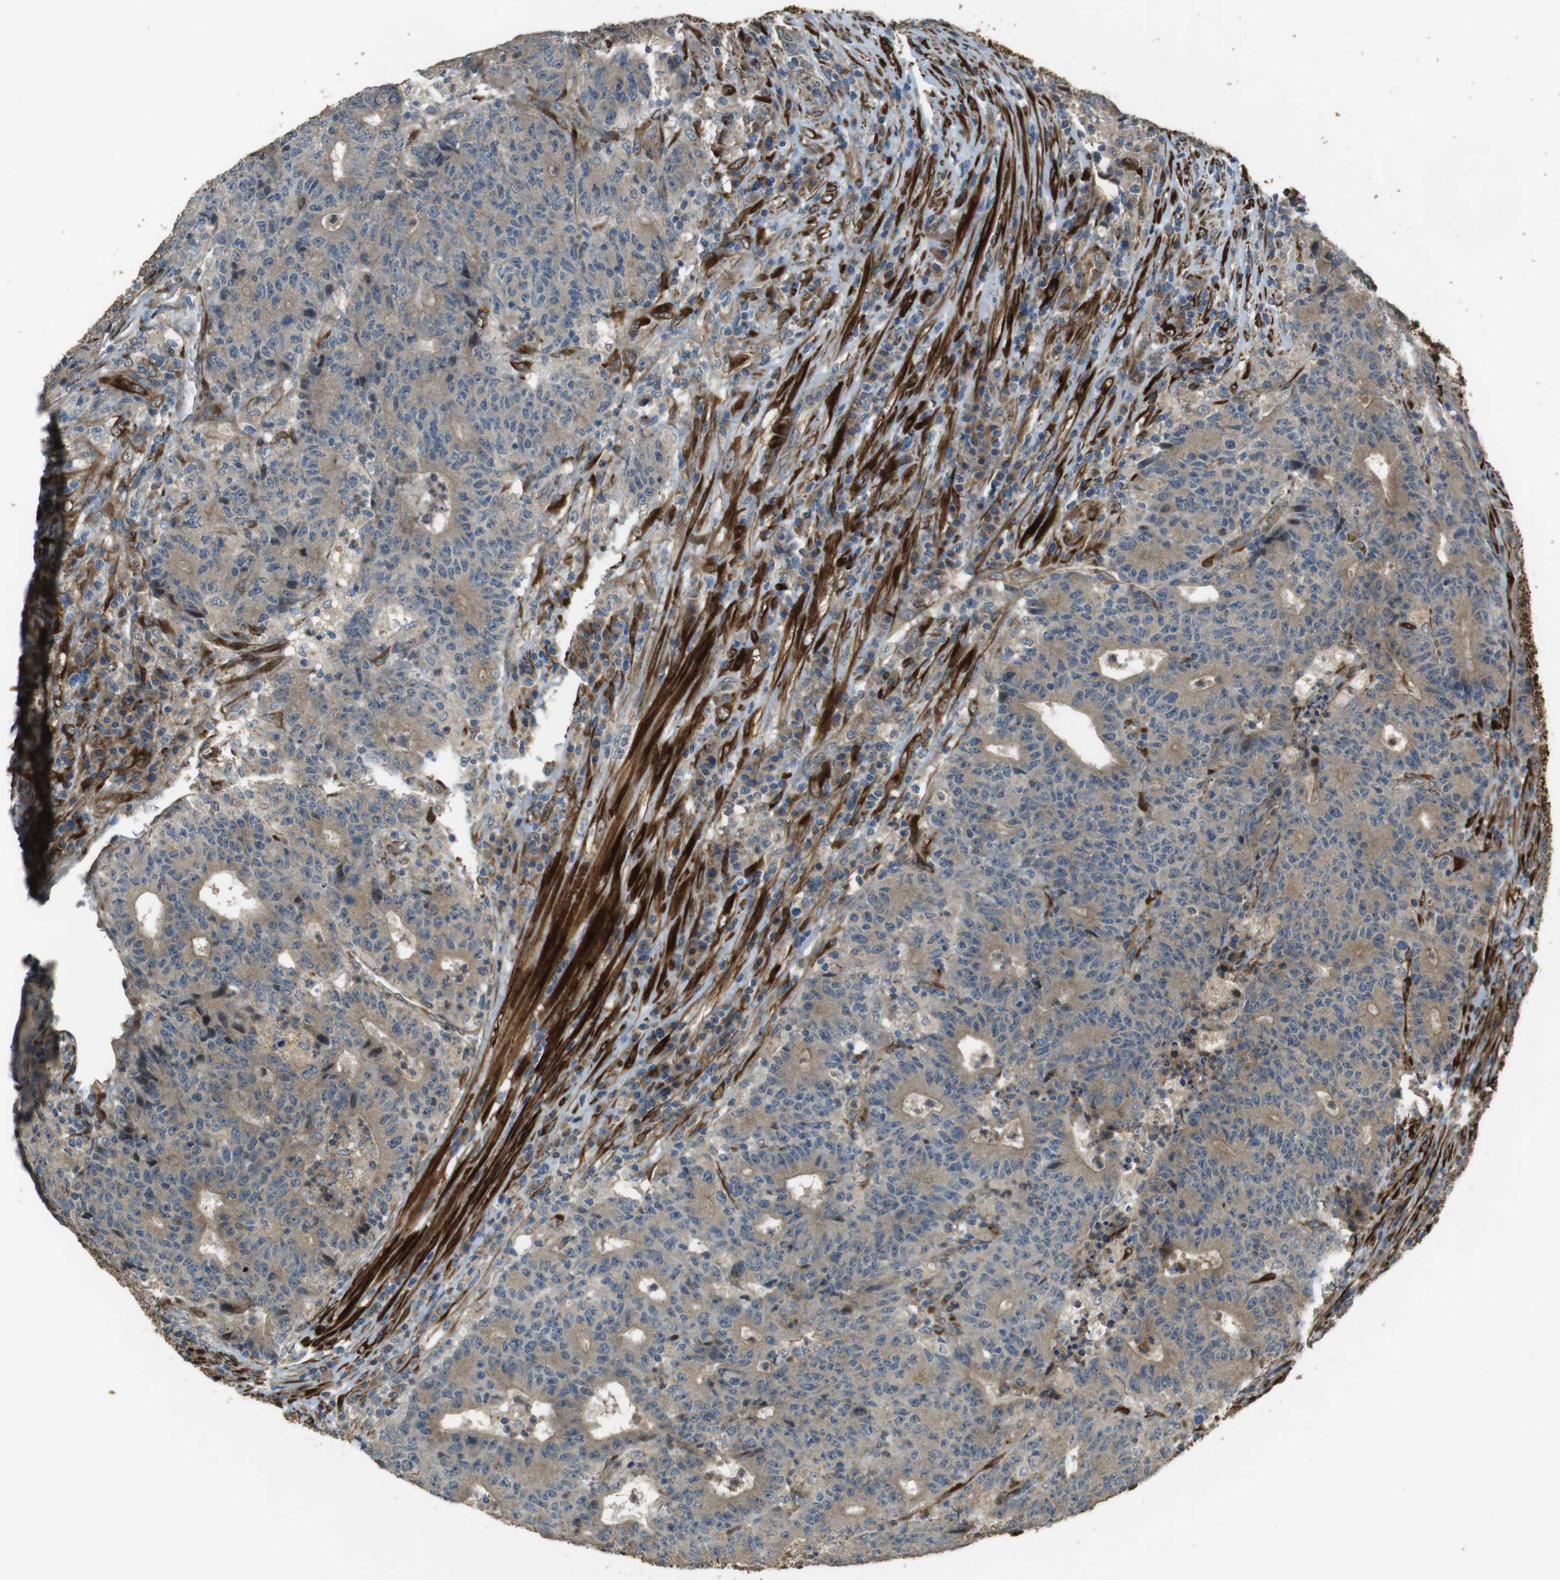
{"staining": {"intensity": "weak", "quantity": "25%-75%", "location": "cytoplasmic/membranous"}, "tissue": "colorectal cancer", "cell_type": "Tumor cells", "image_type": "cancer", "snomed": [{"axis": "morphology", "description": "Normal tissue, NOS"}, {"axis": "morphology", "description": "Adenocarcinoma, NOS"}, {"axis": "topography", "description": "Colon"}], "caption": "Protein expression analysis of colorectal adenocarcinoma reveals weak cytoplasmic/membranous expression in approximately 25%-75% of tumor cells.", "gene": "MSRB3", "patient": {"sex": "female", "age": 75}}